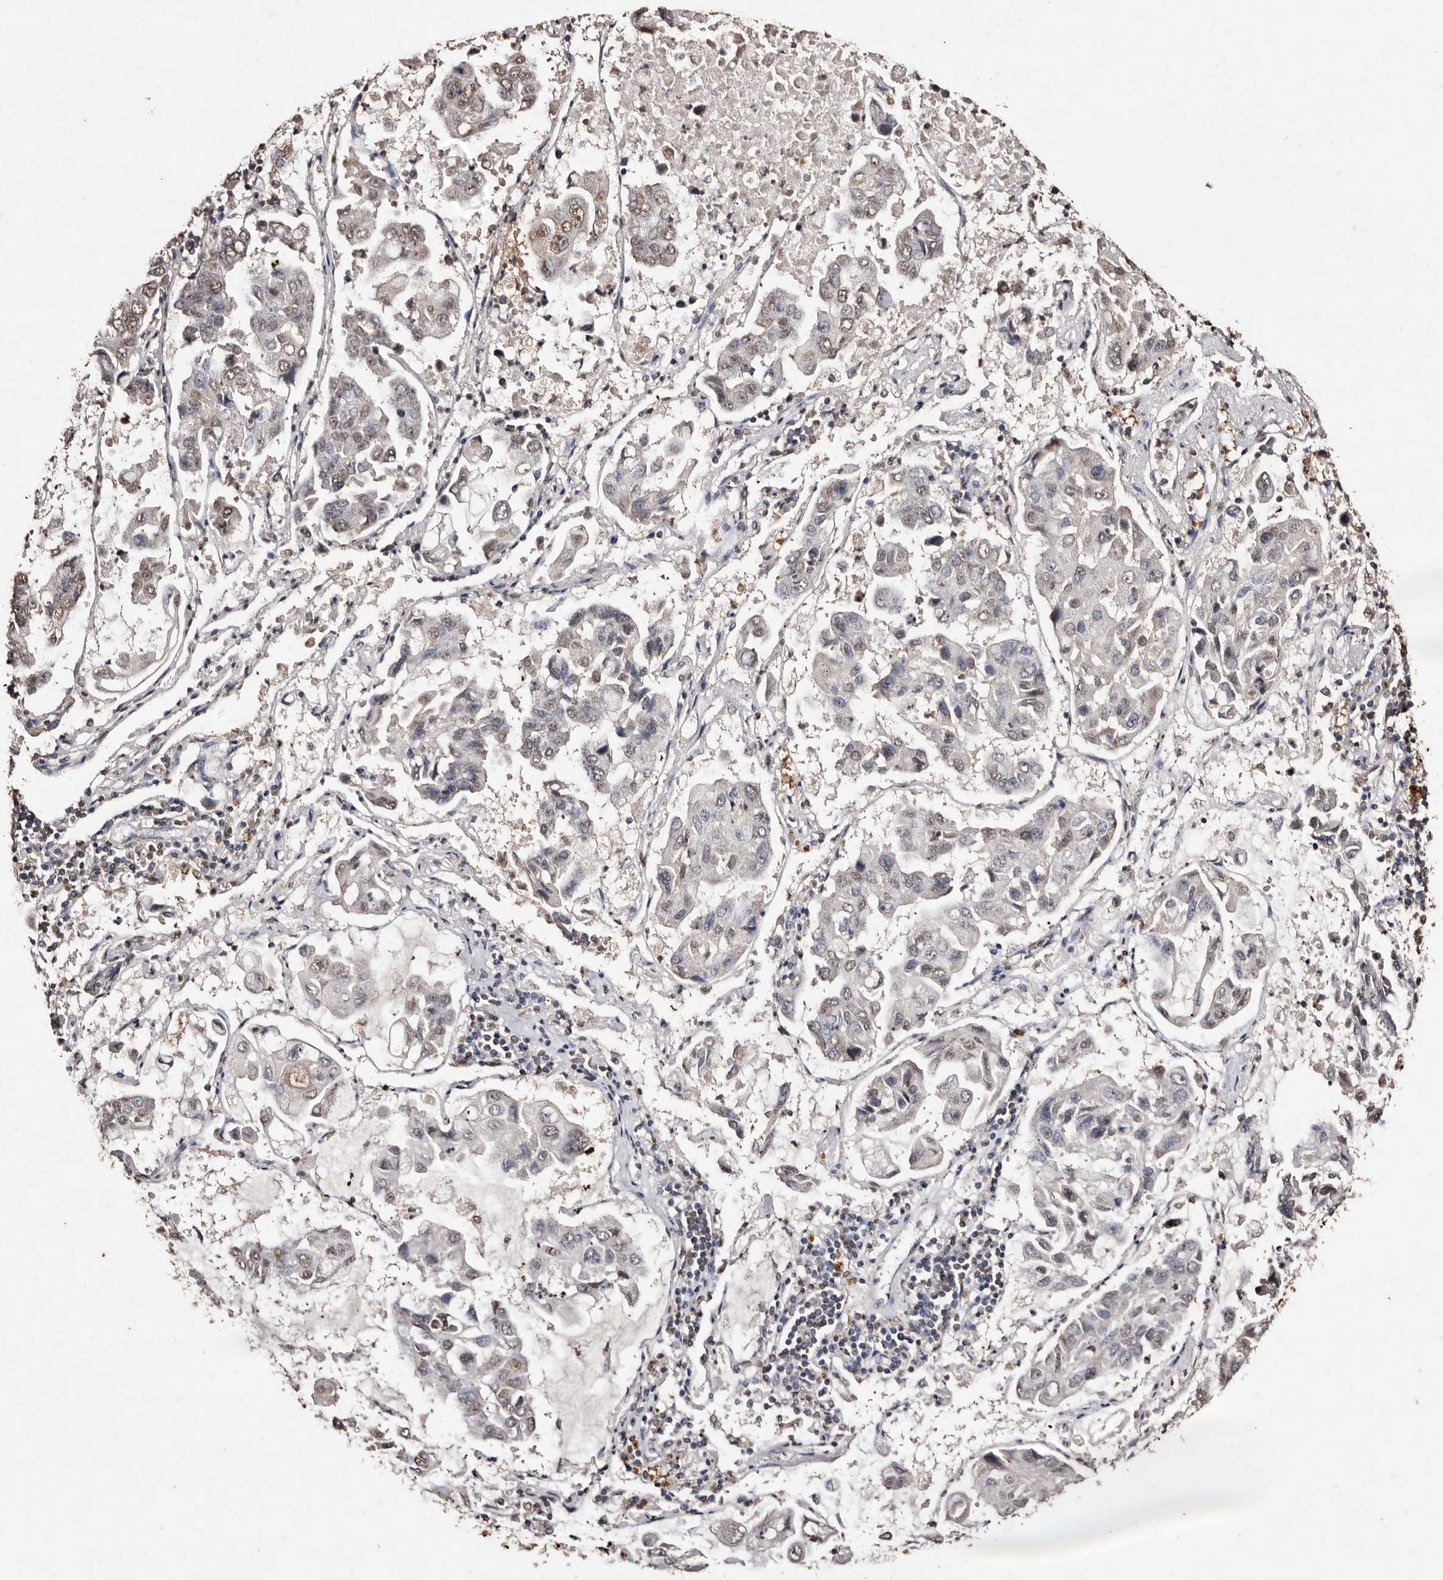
{"staining": {"intensity": "moderate", "quantity": "<25%", "location": "nuclear"}, "tissue": "lung cancer", "cell_type": "Tumor cells", "image_type": "cancer", "snomed": [{"axis": "morphology", "description": "Adenocarcinoma, NOS"}, {"axis": "topography", "description": "Lung"}], "caption": "Adenocarcinoma (lung) stained for a protein (brown) exhibits moderate nuclear positive staining in about <25% of tumor cells.", "gene": "ERBB4", "patient": {"sex": "male", "age": 64}}